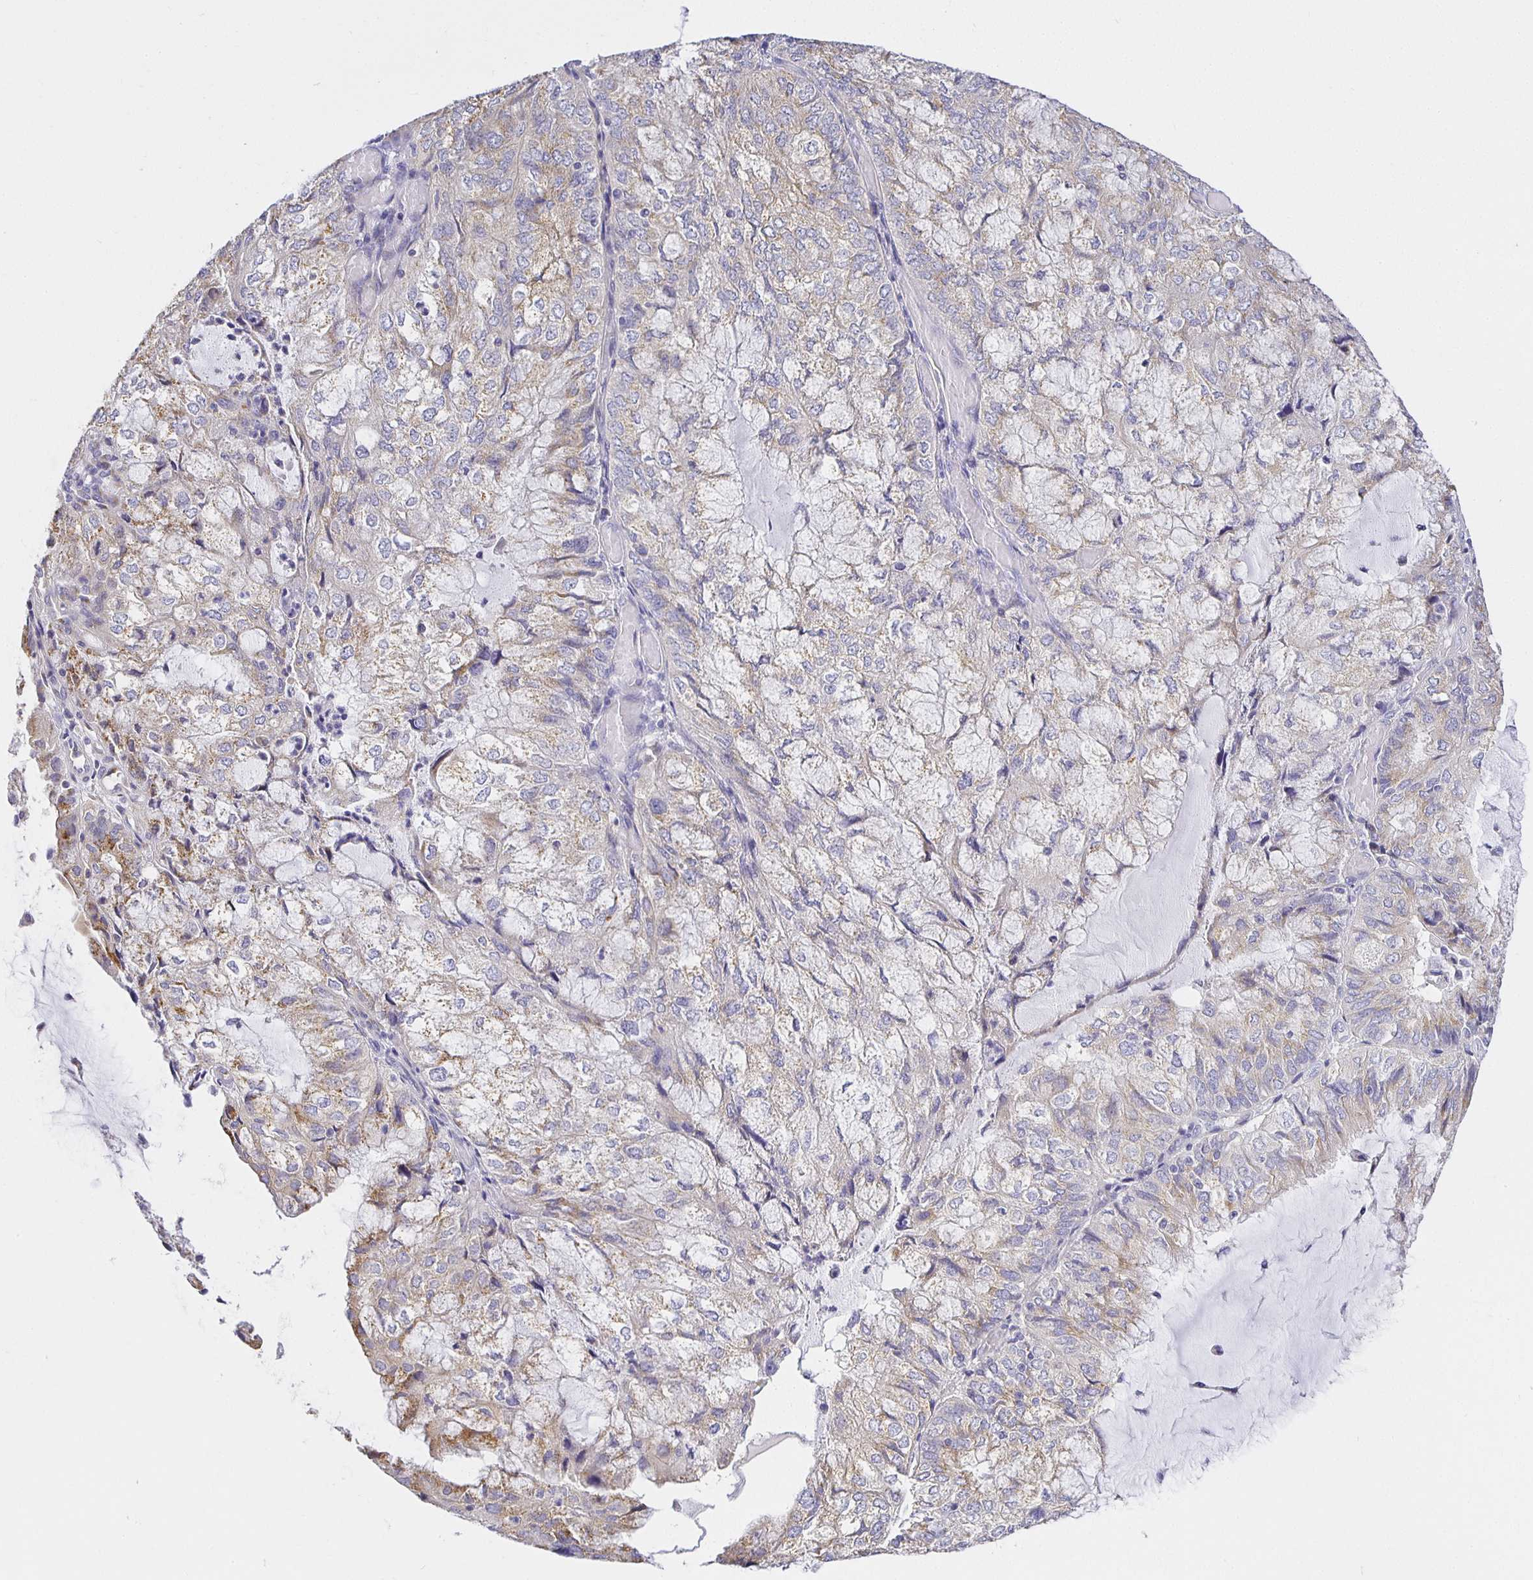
{"staining": {"intensity": "moderate", "quantity": "<25%", "location": "cytoplasmic/membranous"}, "tissue": "endometrial cancer", "cell_type": "Tumor cells", "image_type": "cancer", "snomed": [{"axis": "morphology", "description": "Adenocarcinoma, NOS"}, {"axis": "topography", "description": "Endometrium"}], "caption": "A brown stain labels moderate cytoplasmic/membranous staining of a protein in human endometrial cancer (adenocarcinoma) tumor cells.", "gene": "OPALIN", "patient": {"sex": "female", "age": 81}}